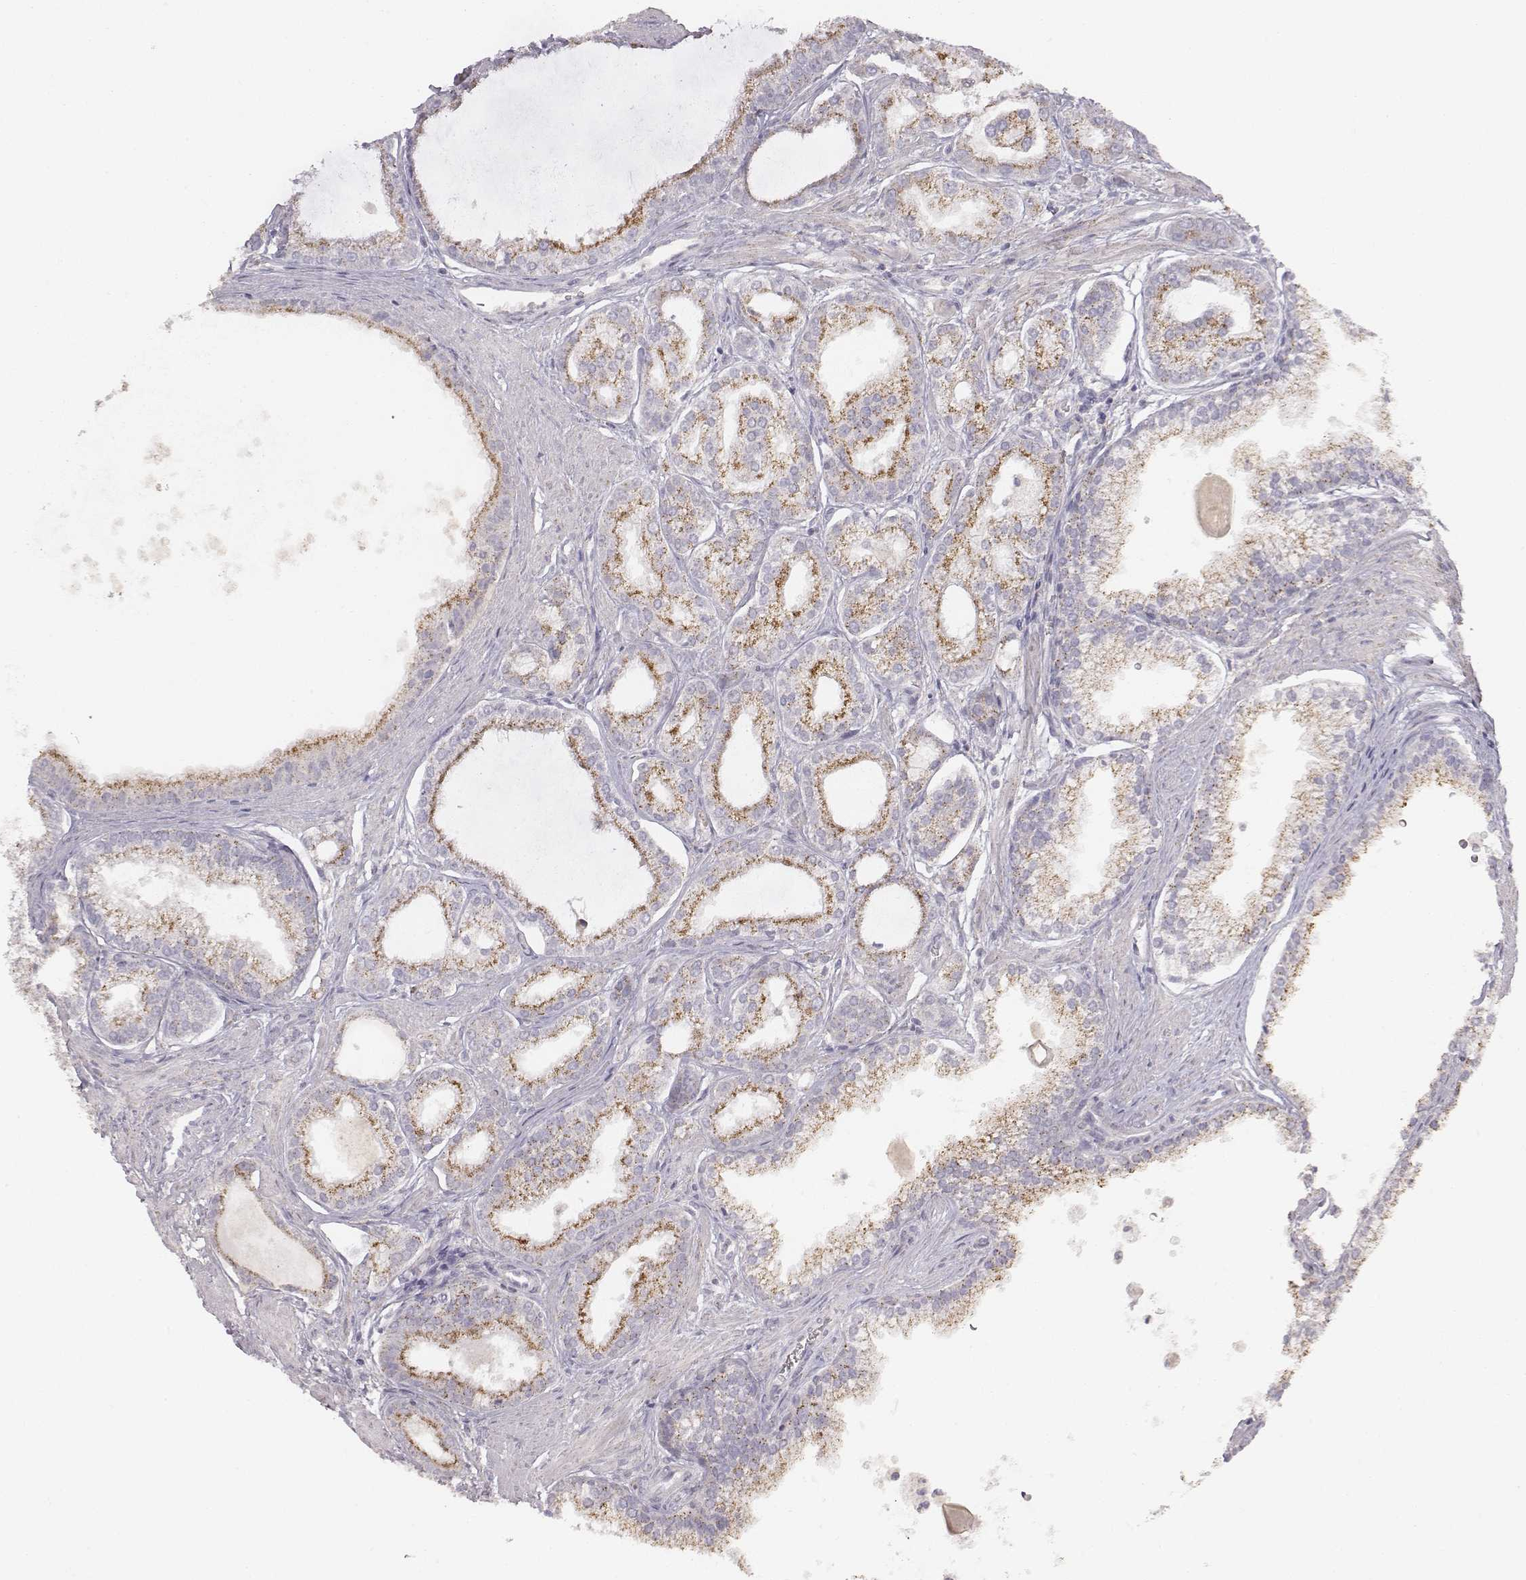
{"staining": {"intensity": "moderate", "quantity": ">75%", "location": "cytoplasmic/membranous"}, "tissue": "prostate cancer", "cell_type": "Tumor cells", "image_type": "cancer", "snomed": [{"axis": "morphology", "description": "Adenocarcinoma, NOS"}, {"axis": "topography", "description": "Prostate"}], "caption": "Prostate cancer tissue exhibits moderate cytoplasmic/membranous staining in about >75% of tumor cells, visualized by immunohistochemistry.", "gene": "ABCD3", "patient": {"sex": "male", "age": 71}}